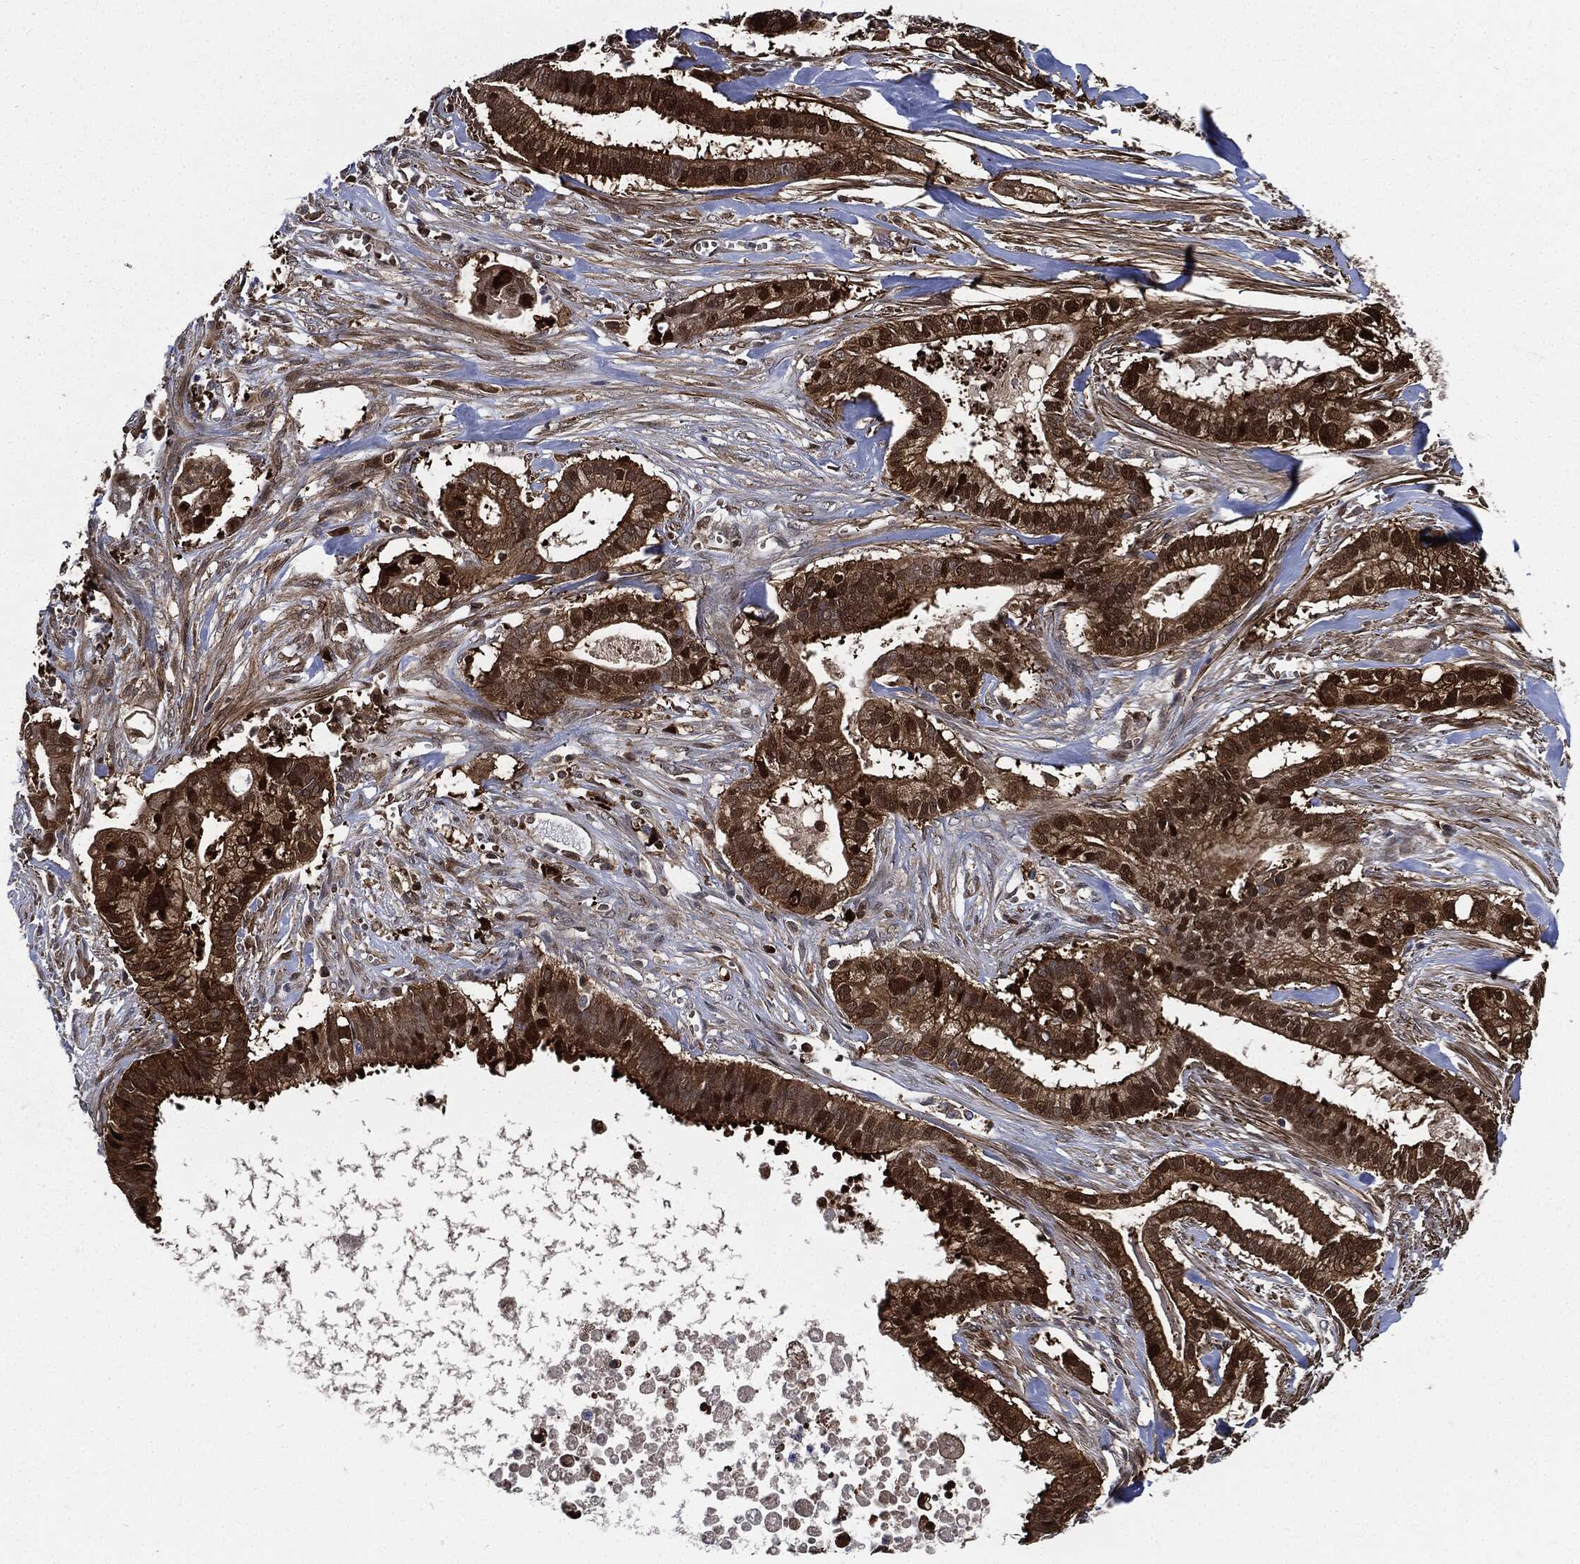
{"staining": {"intensity": "strong", "quantity": ">75%", "location": "cytoplasmic/membranous,nuclear"}, "tissue": "pancreatic cancer", "cell_type": "Tumor cells", "image_type": "cancer", "snomed": [{"axis": "morphology", "description": "Adenocarcinoma, NOS"}, {"axis": "topography", "description": "Pancreas"}], "caption": "This is an image of immunohistochemistry (IHC) staining of pancreatic cancer, which shows strong expression in the cytoplasmic/membranous and nuclear of tumor cells.", "gene": "PRDX2", "patient": {"sex": "male", "age": 61}}